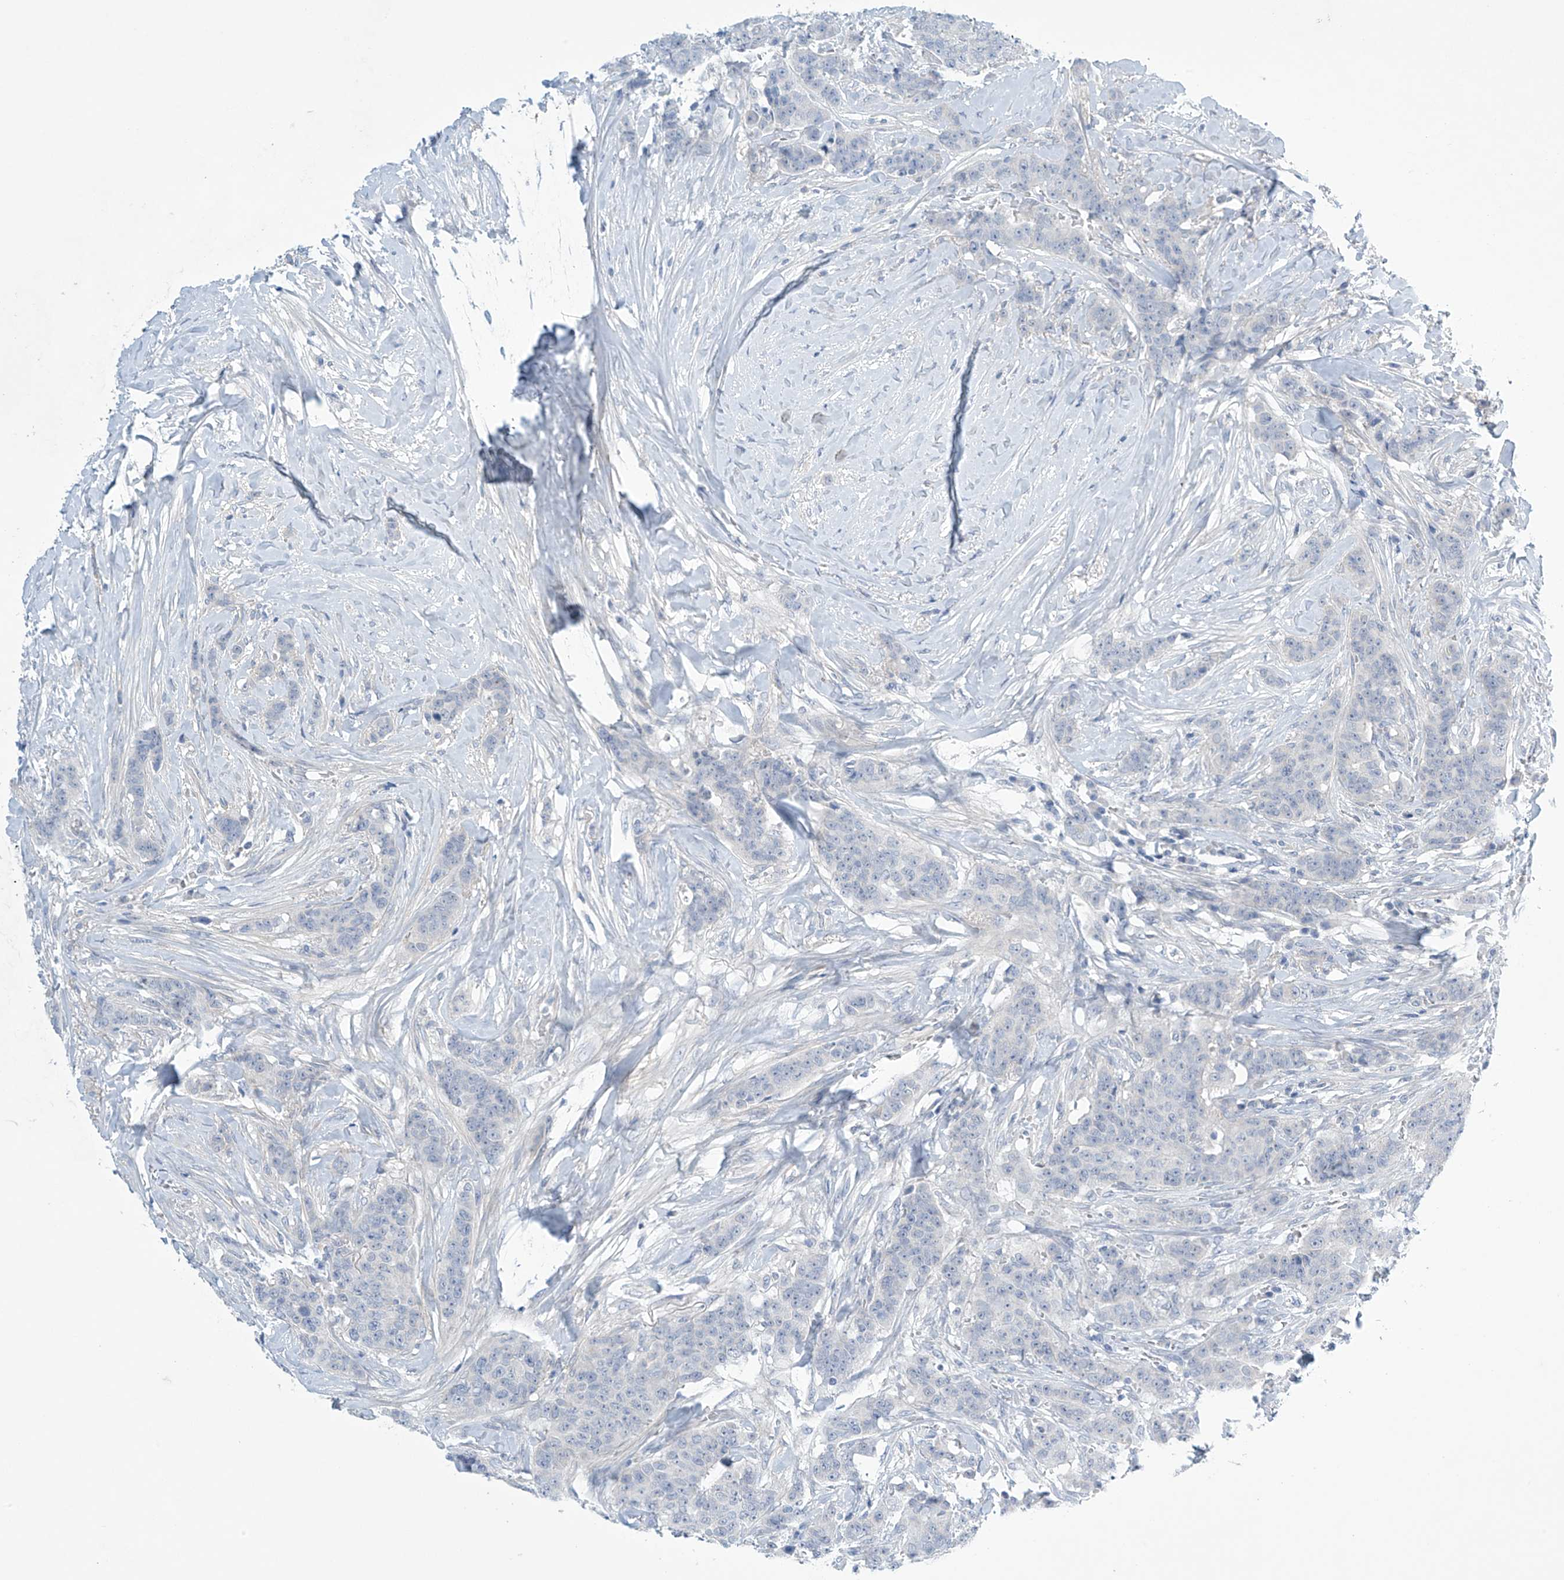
{"staining": {"intensity": "negative", "quantity": "none", "location": "none"}, "tissue": "breast cancer", "cell_type": "Tumor cells", "image_type": "cancer", "snomed": [{"axis": "morphology", "description": "Duct carcinoma"}, {"axis": "topography", "description": "Breast"}], "caption": "Immunohistochemistry (IHC) of breast infiltrating ductal carcinoma reveals no expression in tumor cells.", "gene": "SLC35A5", "patient": {"sex": "female", "age": 40}}